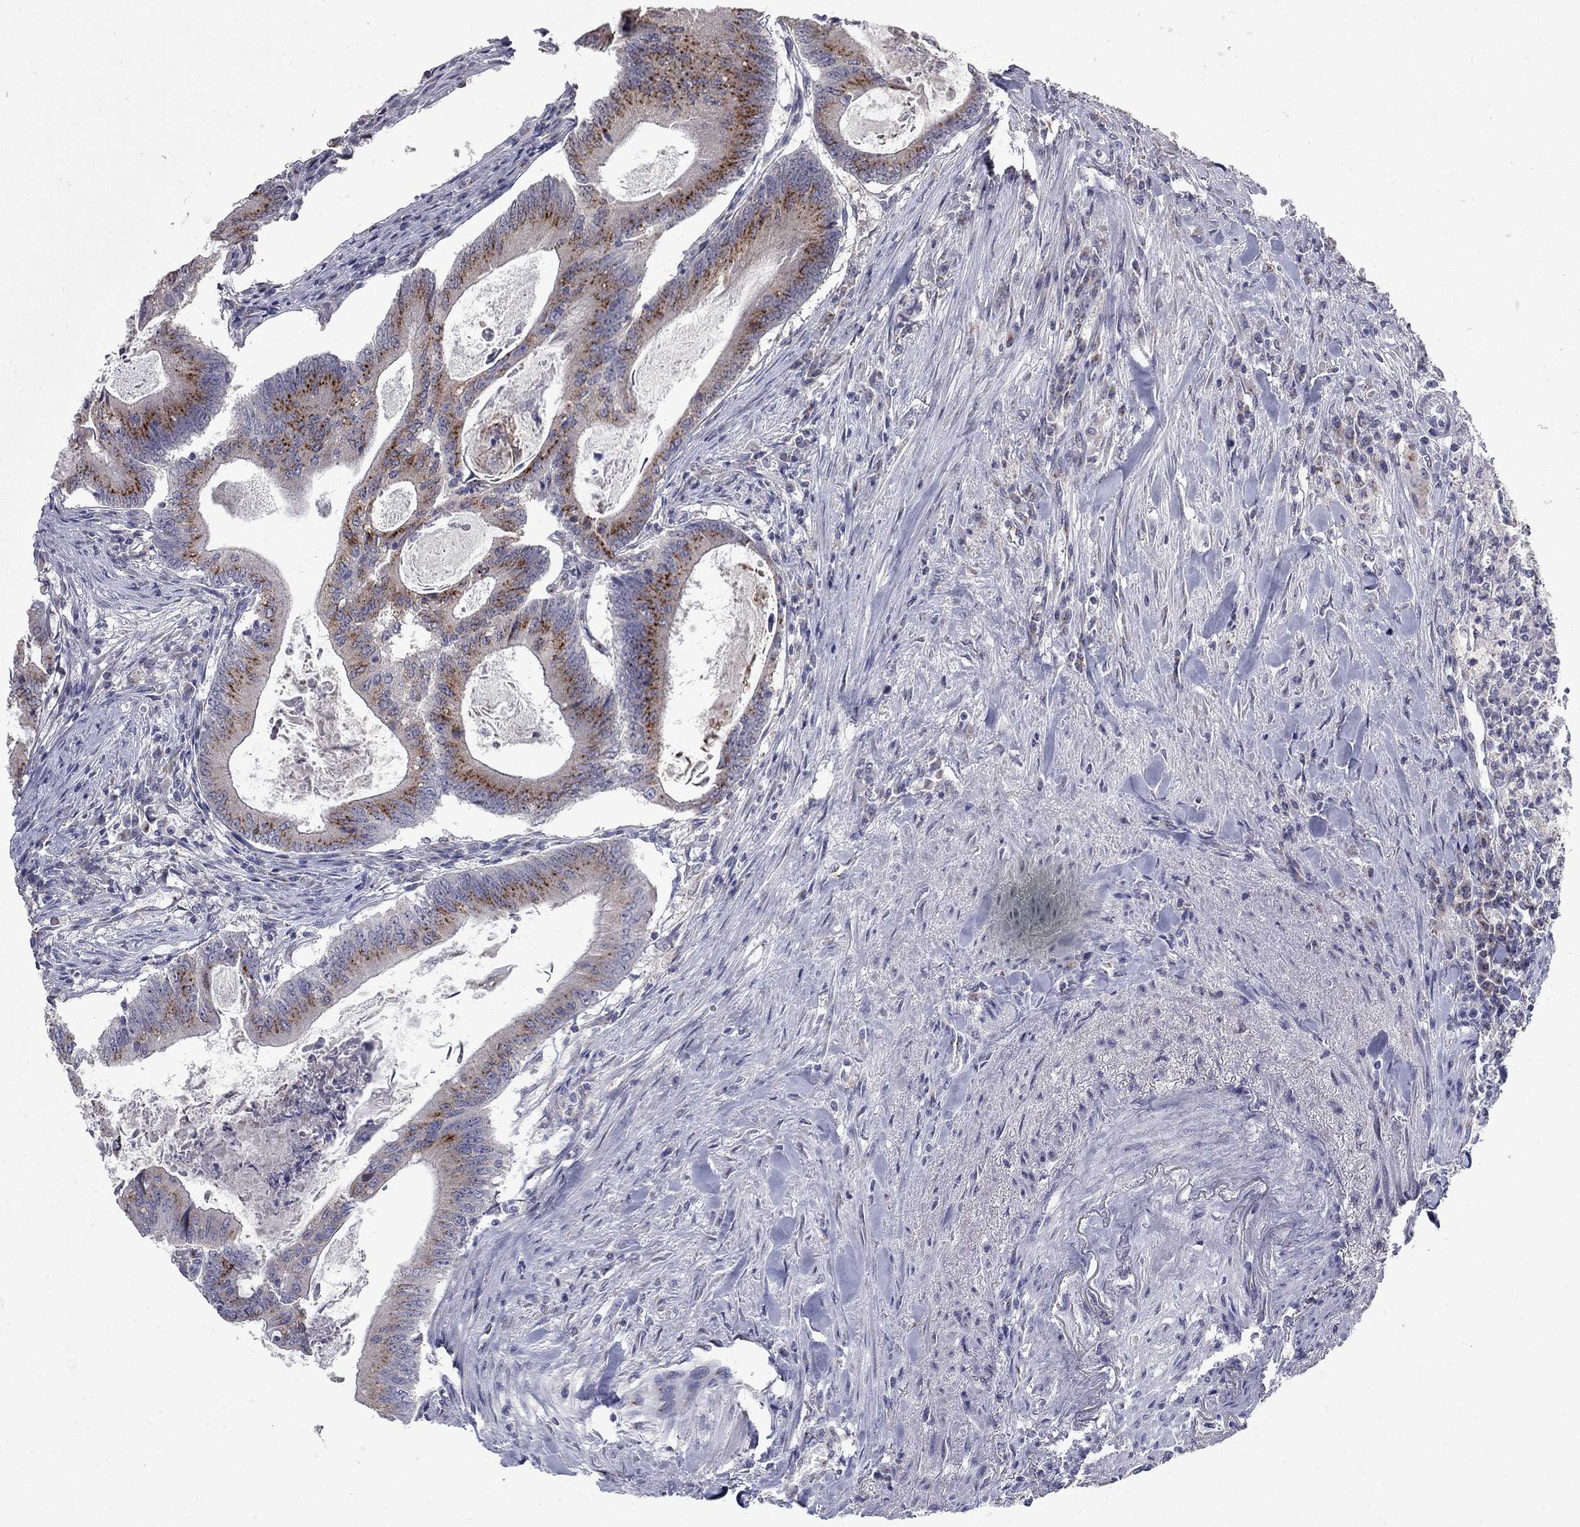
{"staining": {"intensity": "strong", "quantity": "<25%", "location": "cytoplasmic/membranous"}, "tissue": "colorectal cancer", "cell_type": "Tumor cells", "image_type": "cancer", "snomed": [{"axis": "morphology", "description": "Adenocarcinoma, NOS"}, {"axis": "topography", "description": "Colon"}], "caption": "Immunohistochemistry (IHC) (DAB) staining of human colorectal adenocarcinoma shows strong cytoplasmic/membranous protein staining in approximately <25% of tumor cells.", "gene": "KIAA0319L", "patient": {"sex": "female", "age": 70}}